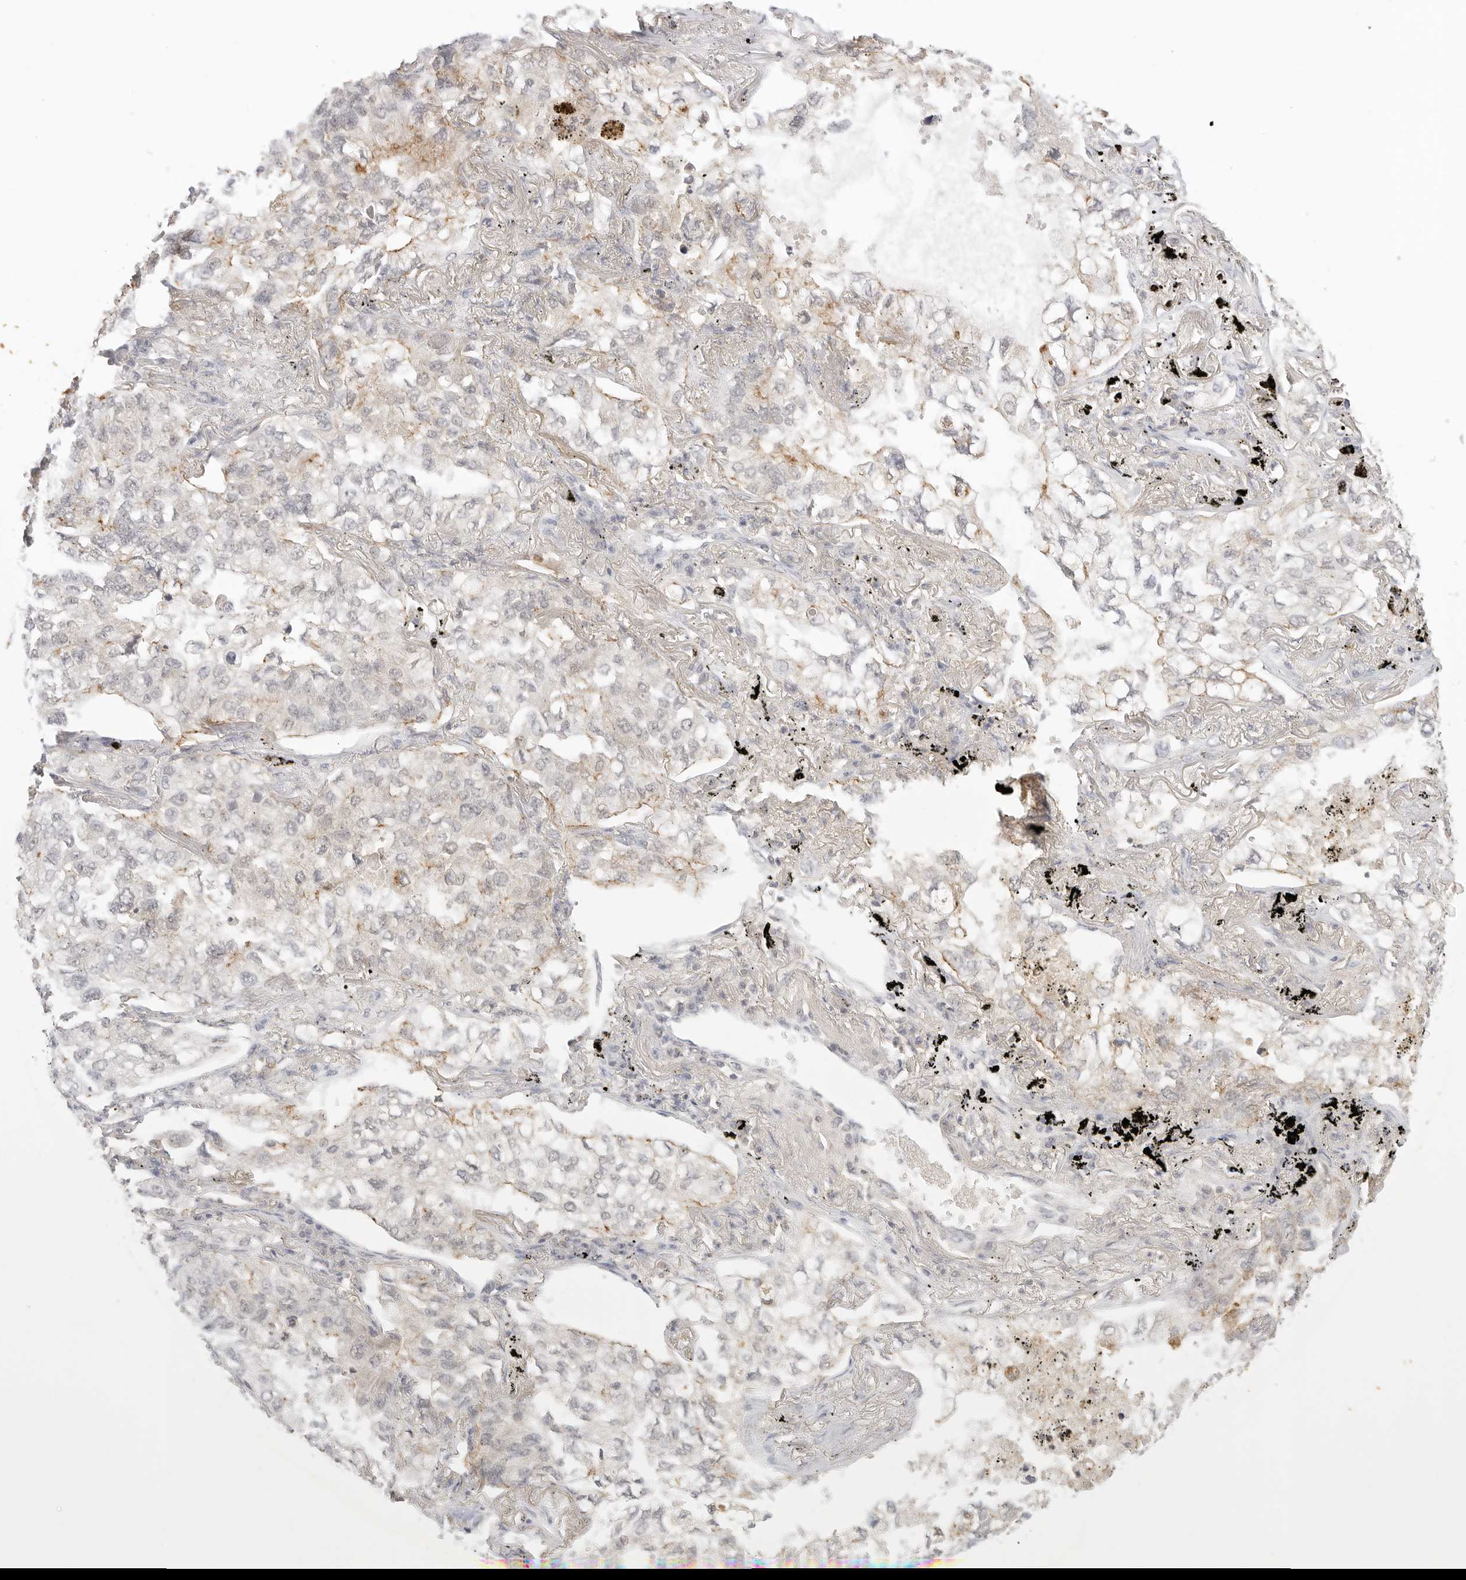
{"staining": {"intensity": "moderate", "quantity": "<25%", "location": "cytoplasmic/membranous"}, "tissue": "lung cancer", "cell_type": "Tumor cells", "image_type": "cancer", "snomed": [{"axis": "morphology", "description": "Adenocarcinoma, NOS"}, {"axis": "topography", "description": "Lung"}], "caption": "Tumor cells reveal low levels of moderate cytoplasmic/membranous staining in about <25% of cells in adenocarcinoma (lung).", "gene": "EPHA1", "patient": {"sex": "male", "age": 65}}